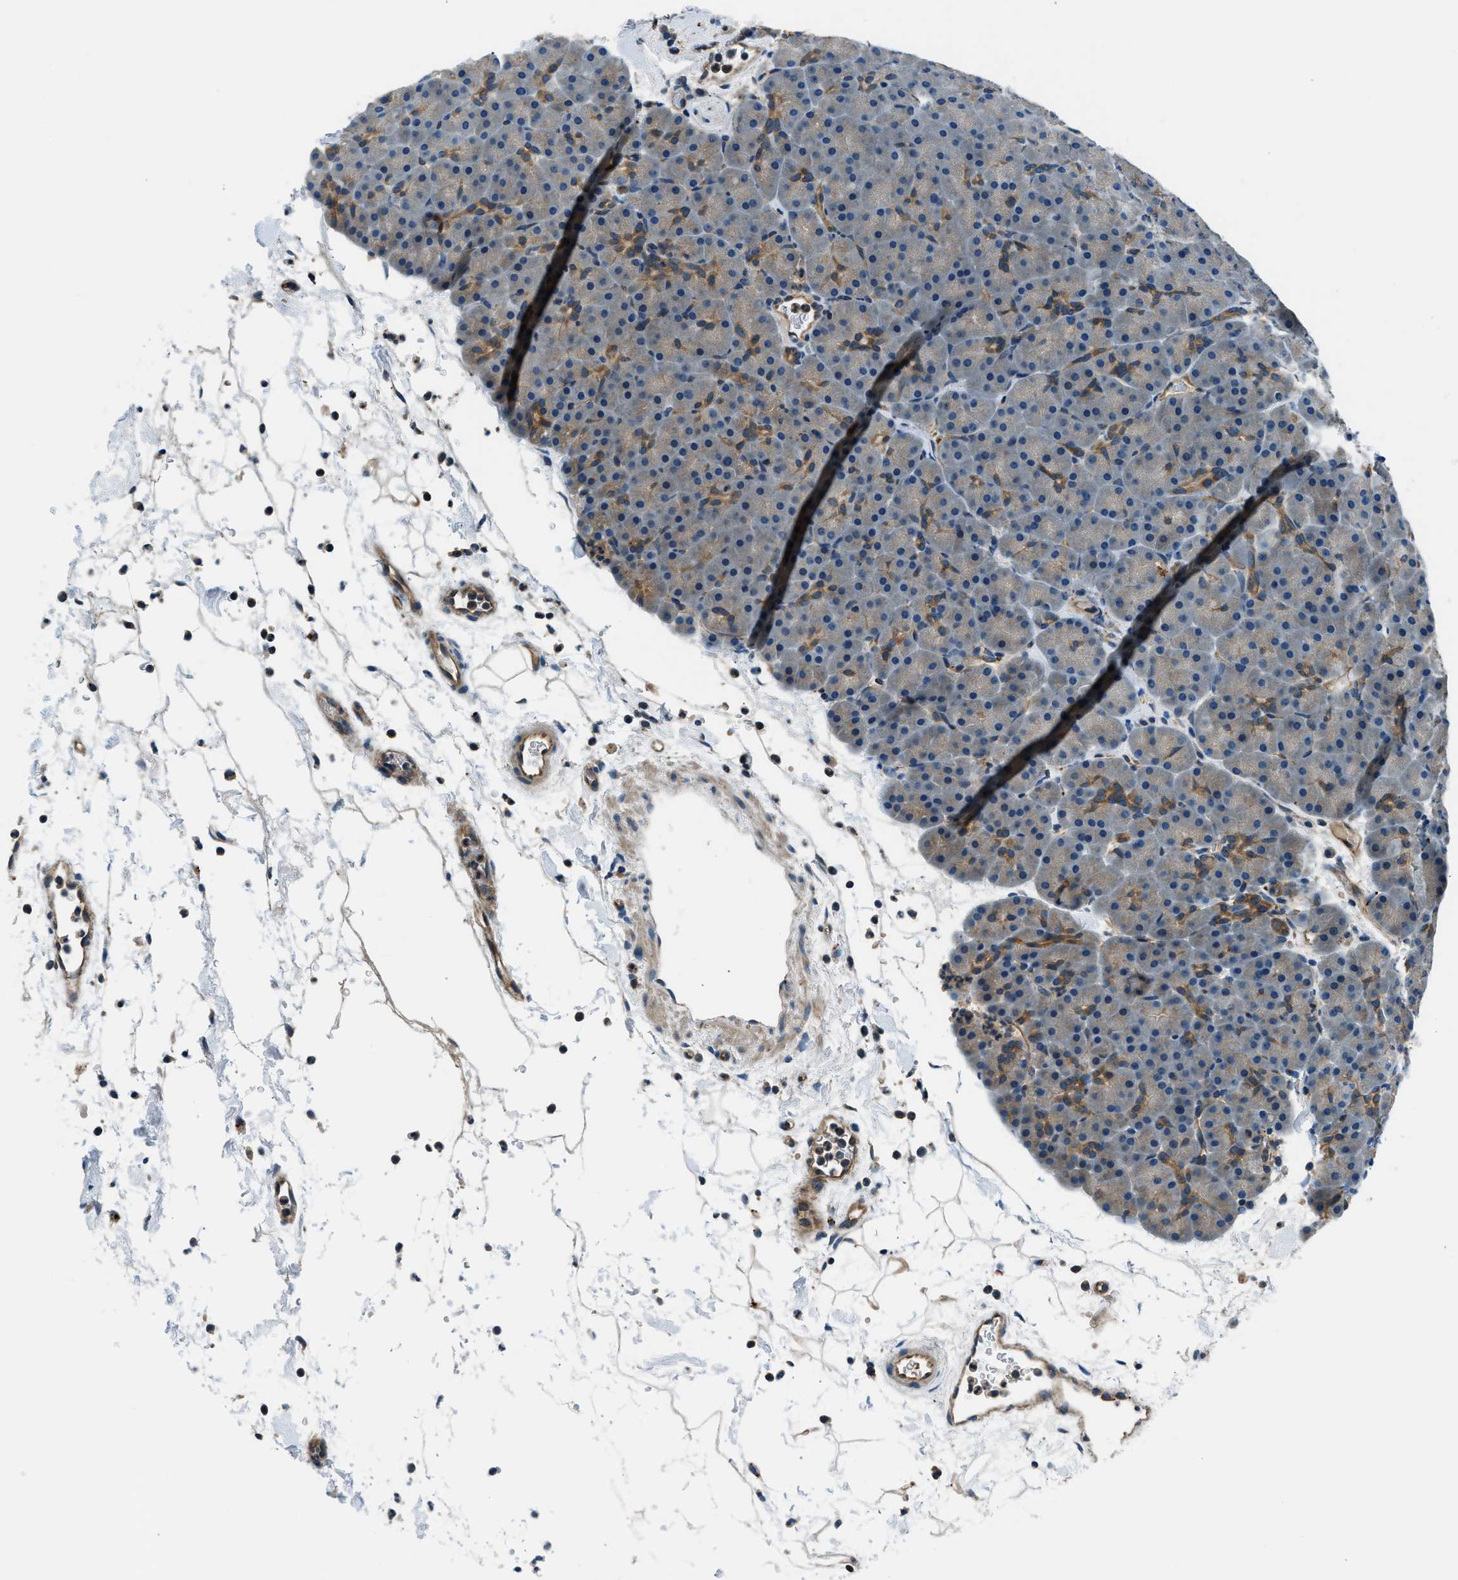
{"staining": {"intensity": "moderate", "quantity": "25%-75%", "location": "cytoplasmic/membranous"}, "tissue": "pancreas", "cell_type": "Exocrine glandular cells", "image_type": "normal", "snomed": [{"axis": "morphology", "description": "Normal tissue, NOS"}, {"axis": "topography", "description": "Pancreas"}], "caption": "A brown stain shows moderate cytoplasmic/membranous staining of a protein in exocrine glandular cells of benign pancreas. (Brightfield microscopy of DAB IHC at high magnification).", "gene": "SLC19A2", "patient": {"sex": "male", "age": 66}}